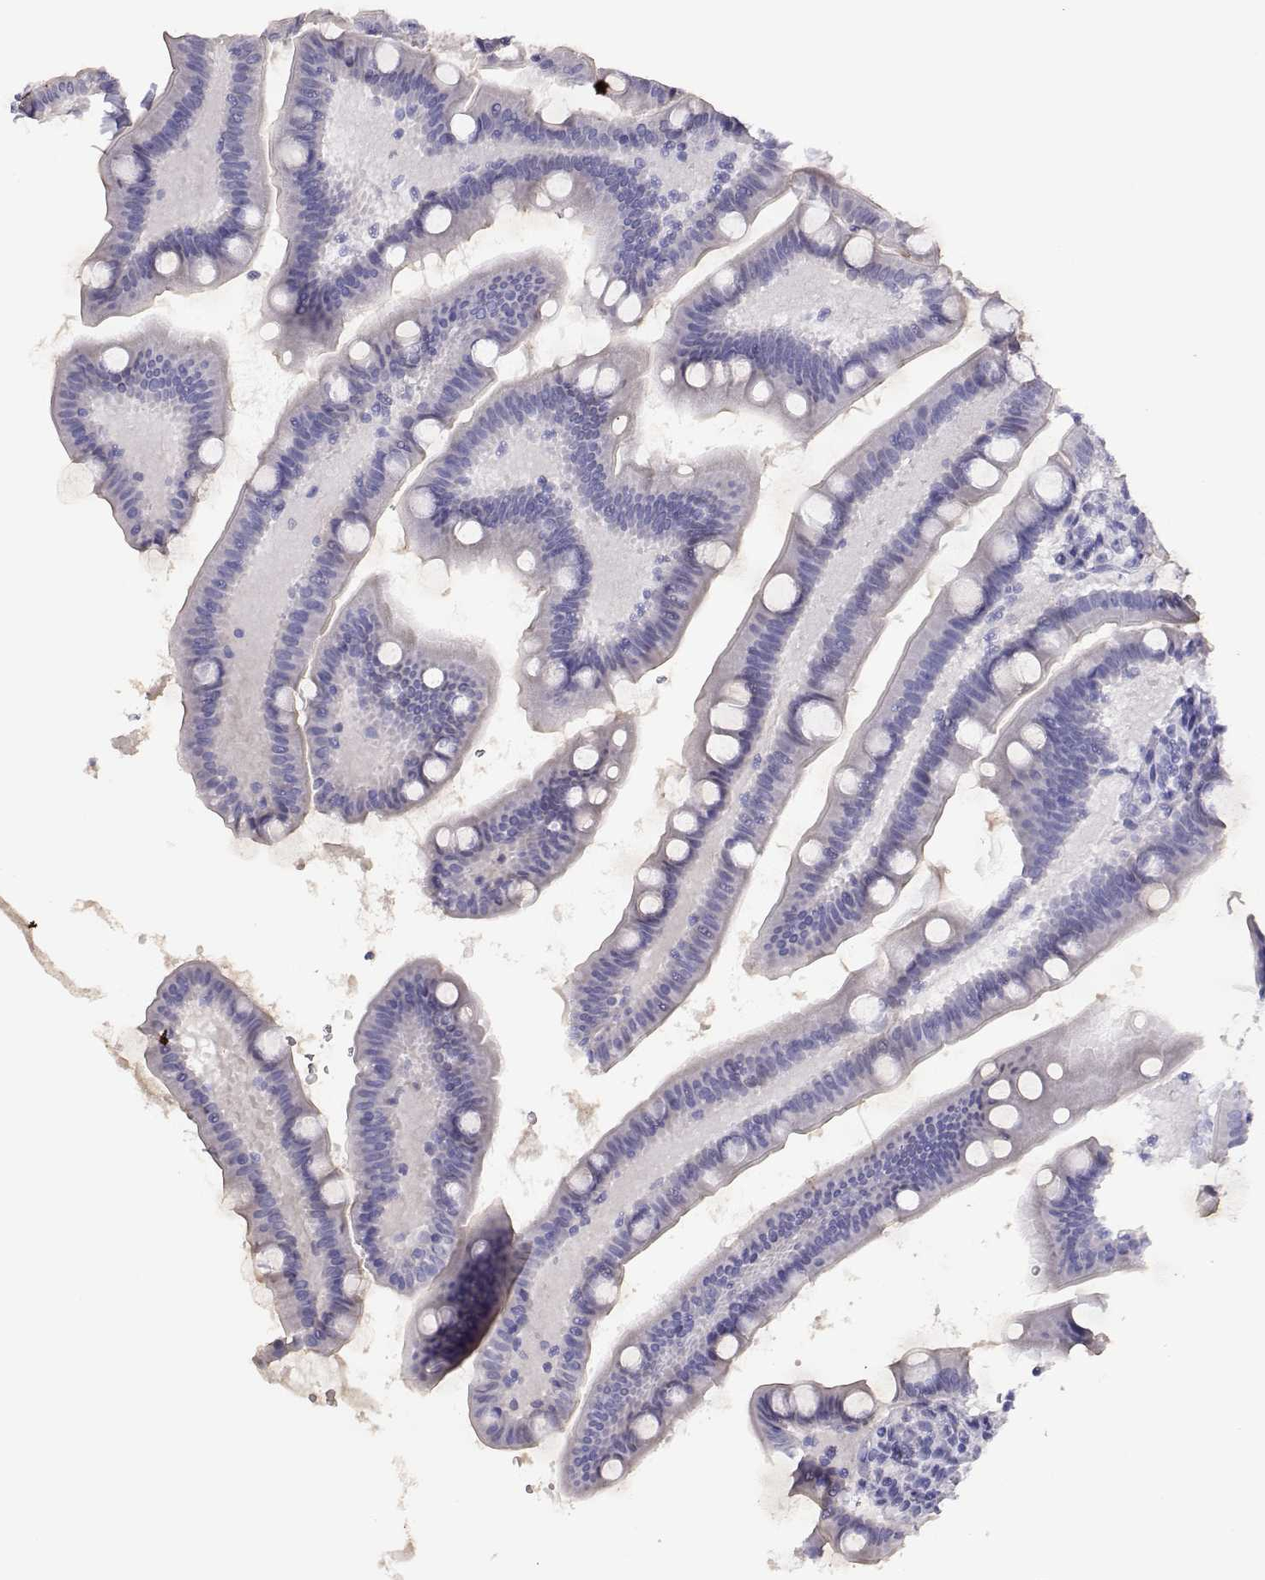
{"staining": {"intensity": "negative", "quantity": "none", "location": "none"}, "tissue": "small intestine", "cell_type": "Glandular cells", "image_type": "normal", "snomed": [{"axis": "morphology", "description": "Normal tissue, NOS"}, {"axis": "topography", "description": "Small intestine"}], "caption": "Normal small intestine was stained to show a protein in brown. There is no significant staining in glandular cells. The staining was performed using DAB (3,3'-diaminobenzidine) to visualize the protein expression in brown, while the nuclei were stained in blue with hematoxylin (Magnification: 20x).", "gene": "PMCH", "patient": {"sex": "male", "age": 66}}